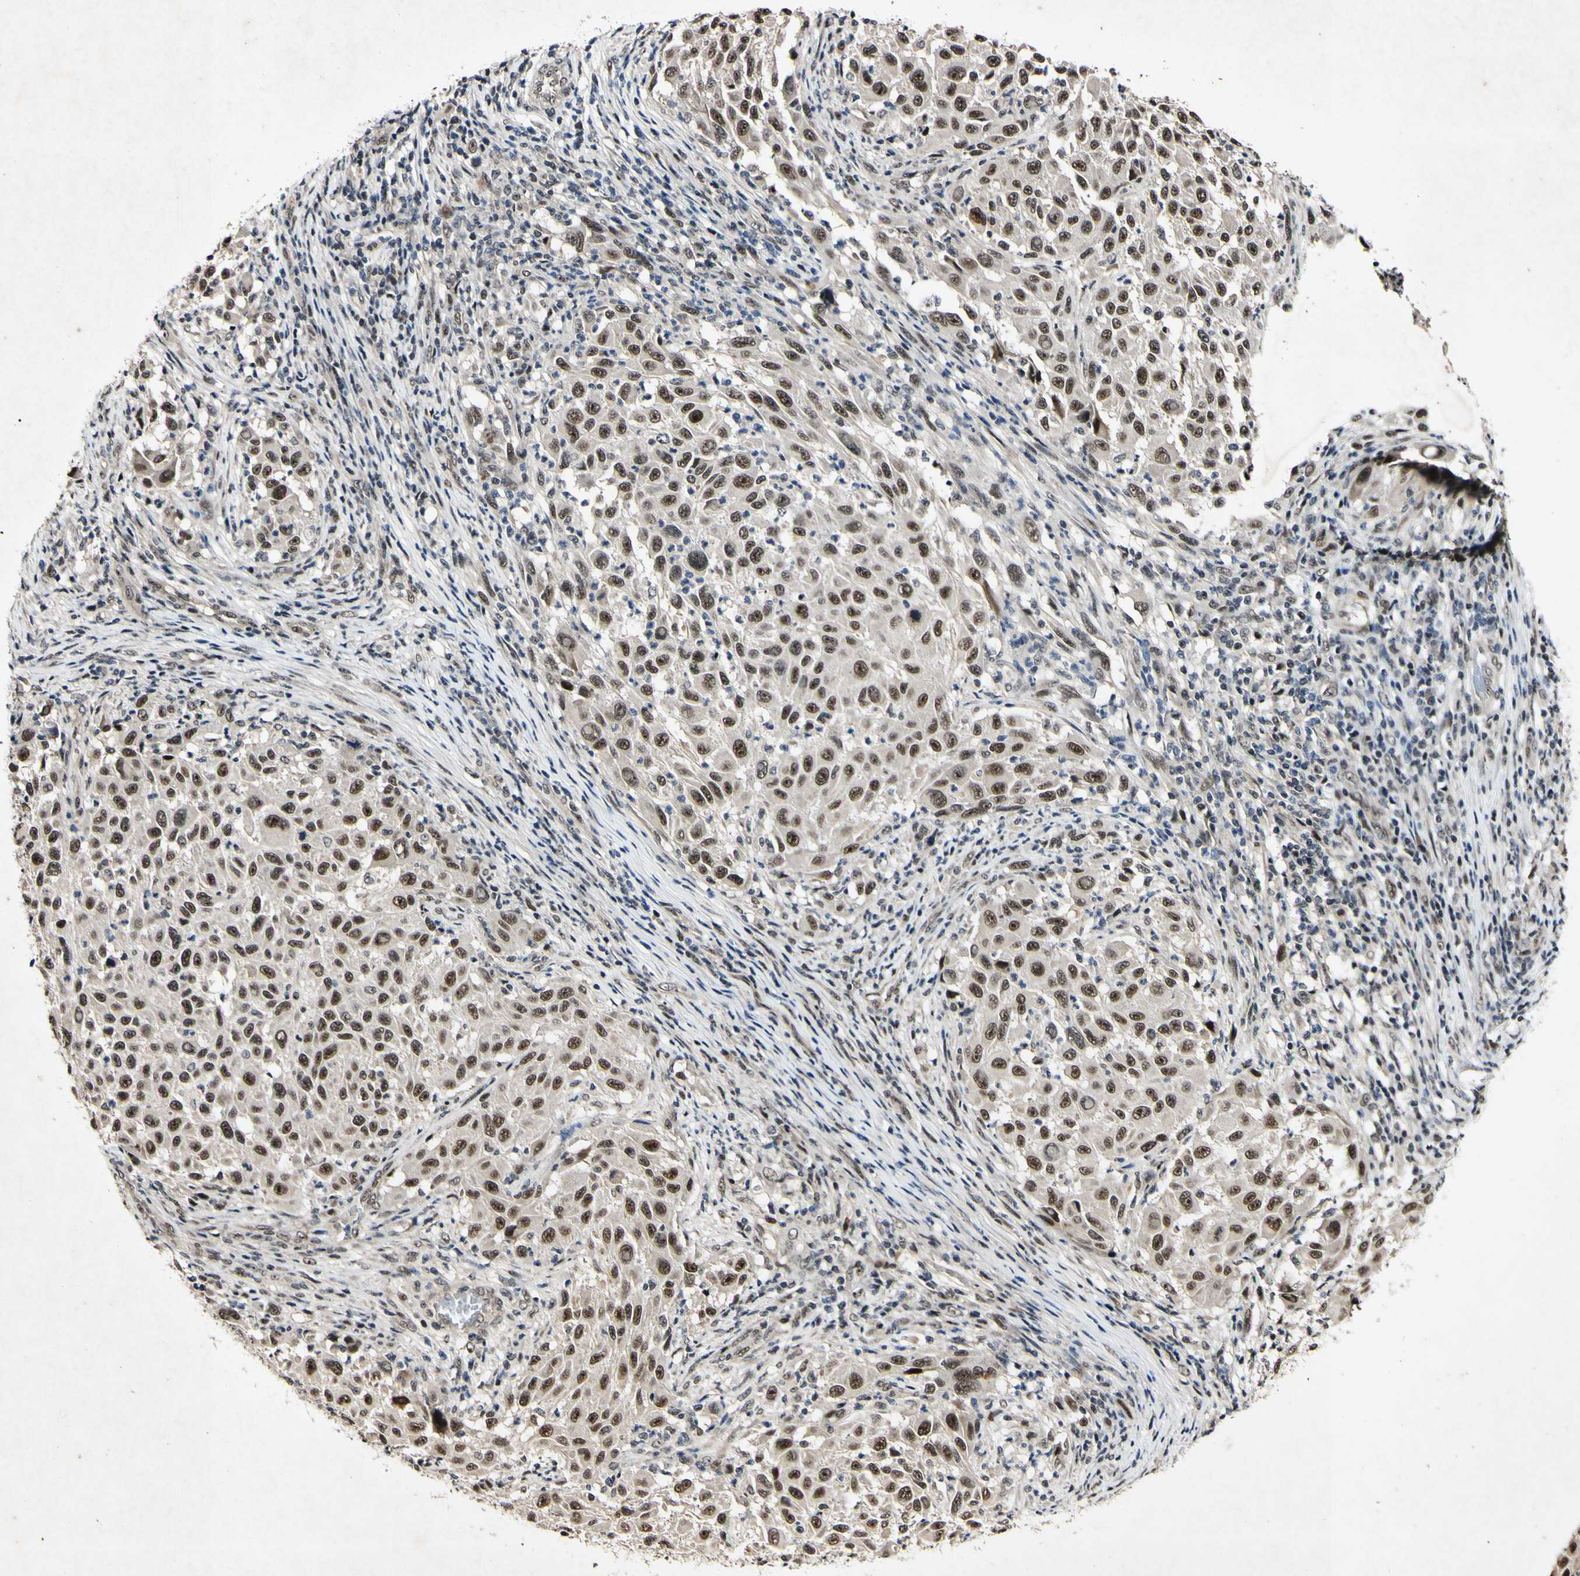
{"staining": {"intensity": "moderate", "quantity": ">75%", "location": "cytoplasmic/membranous,nuclear"}, "tissue": "melanoma", "cell_type": "Tumor cells", "image_type": "cancer", "snomed": [{"axis": "morphology", "description": "Malignant melanoma, Metastatic site"}, {"axis": "topography", "description": "Lymph node"}], "caption": "Human malignant melanoma (metastatic site) stained for a protein (brown) shows moderate cytoplasmic/membranous and nuclear positive positivity in approximately >75% of tumor cells.", "gene": "POLR2F", "patient": {"sex": "male", "age": 61}}